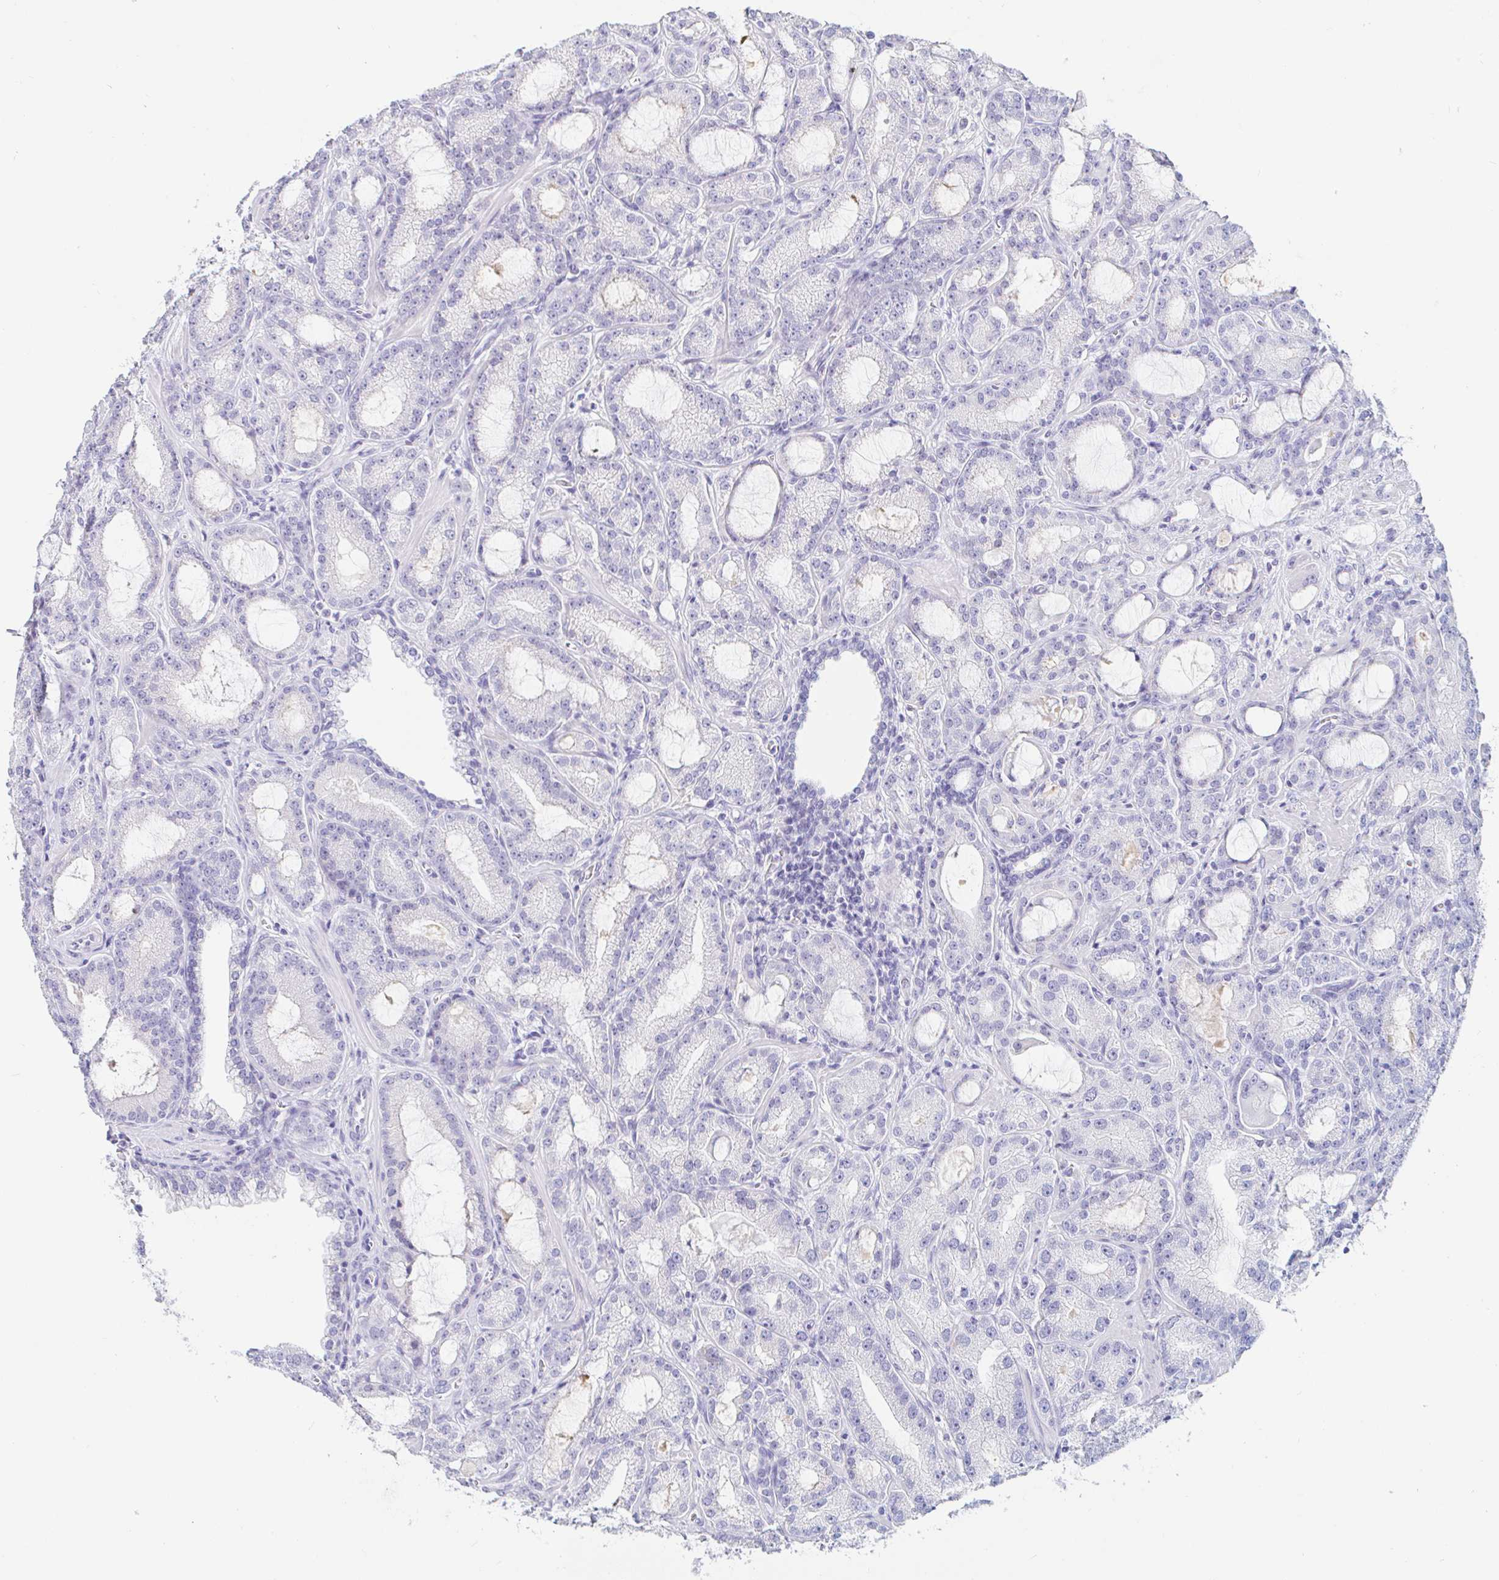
{"staining": {"intensity": "negative", "quantity": "none", "location": "none"}, "tissue": "prostate cancer", "cell_type": "Tumor cells", "image_type": "cancer", "snomed": [{"axis": "morphology", "description": "Adenocarcinoma, High grade"}, {"axis": "topography", "description": "Prostate"}], "caption": "Protein analysis of prostate cancer (adenocarcinoma (high-grade)) reveals no significant staining in tumor cells.", "gene": "TEX44", "patient": {"sex": "male", "age": 65}}